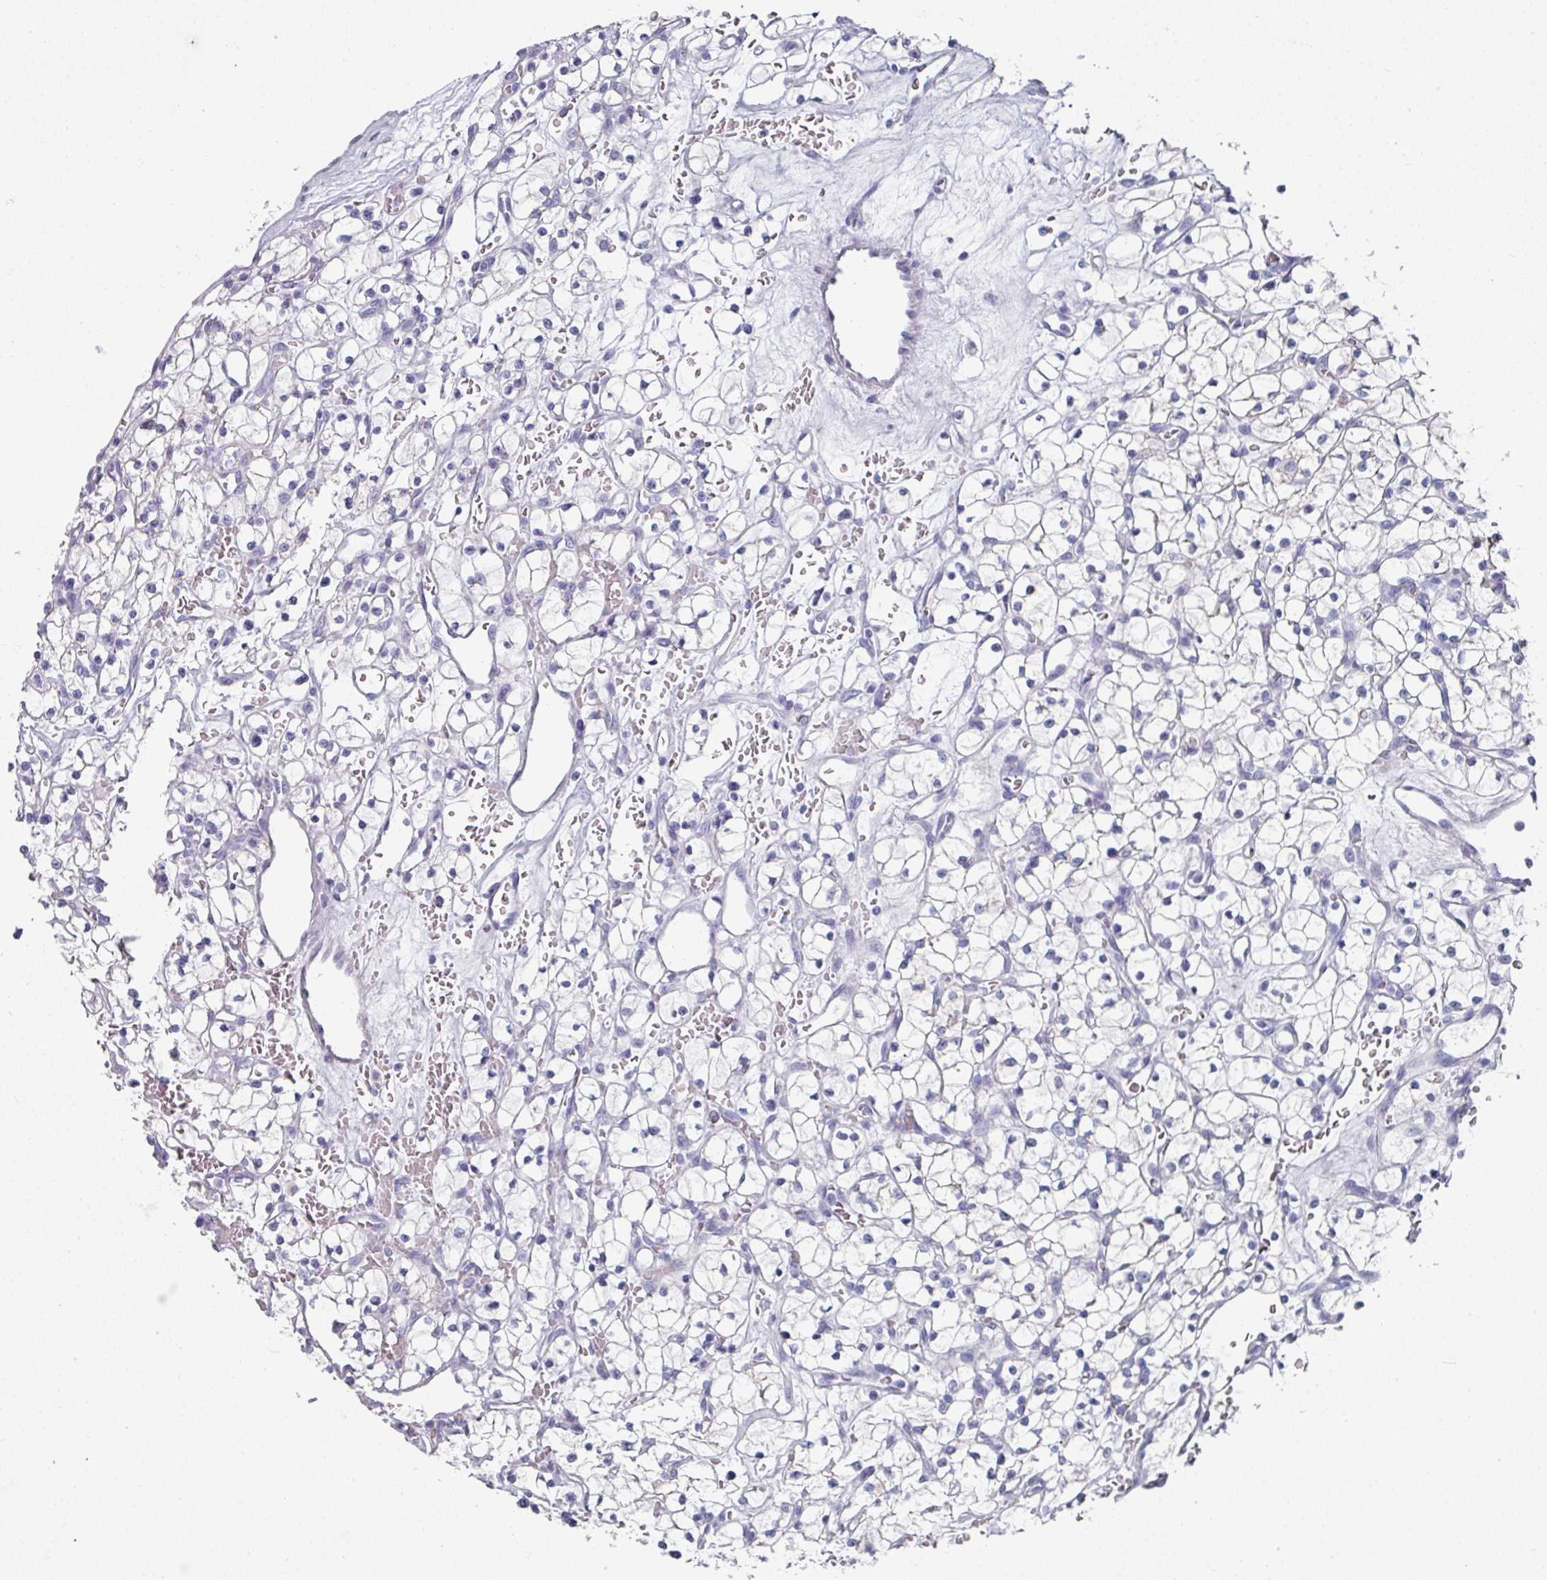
{"staining": {"intensity": "negative", "quantity": "none", "location": "none"}, "tissue": "renal cancer", "cell_type": "Tumor cells", "image_type": "cancer", "snomed": [{"axis": "morphology", "description": "Adenocarcinoma, NOS"}, {"axis": "topography", "description": "Kidney"}], "caption": "Tumor cells show no significant protein expression in adenocarcinoma (renal).", "gene": "SETBP1", "patient": {"sex": "female", "age": 64}}